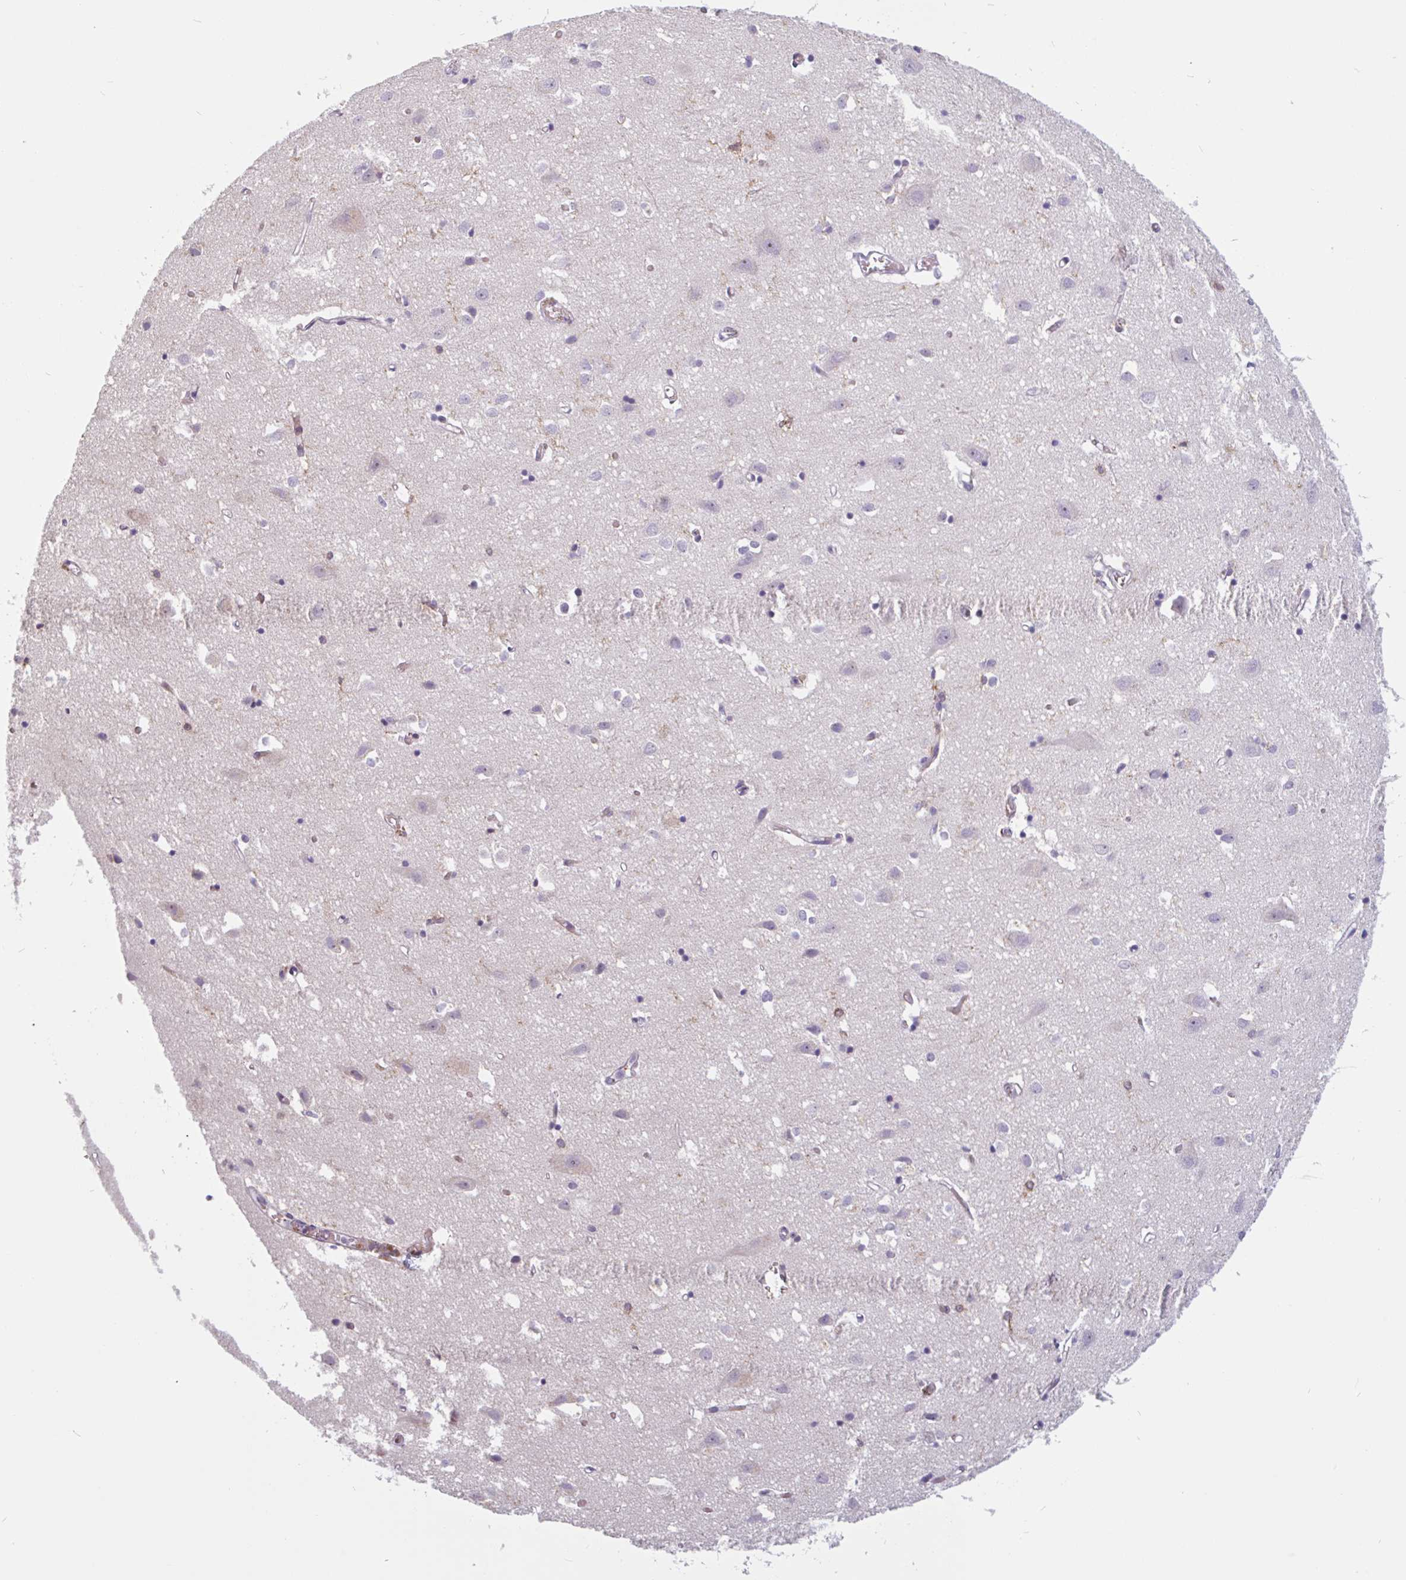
{"staining": {"intensity": "negative", "quantity": "none", "location": "none"}, "tissue": "cerebral cortex", "cell_type": "Endothelial cells", "image_type": "normal", "snomed": [{"axis": "morphology", "description": "Normal tissue, NOS"}, {"axis": "topography", "description": "Cerebral cortex"}], "caption": "Unremarkable cerebral cortex was stained to show a protein in brown. There is no significant expression in endothelial cells.", "gene": "TMEM119", "patient": {"sex": "male", "age": 70}}